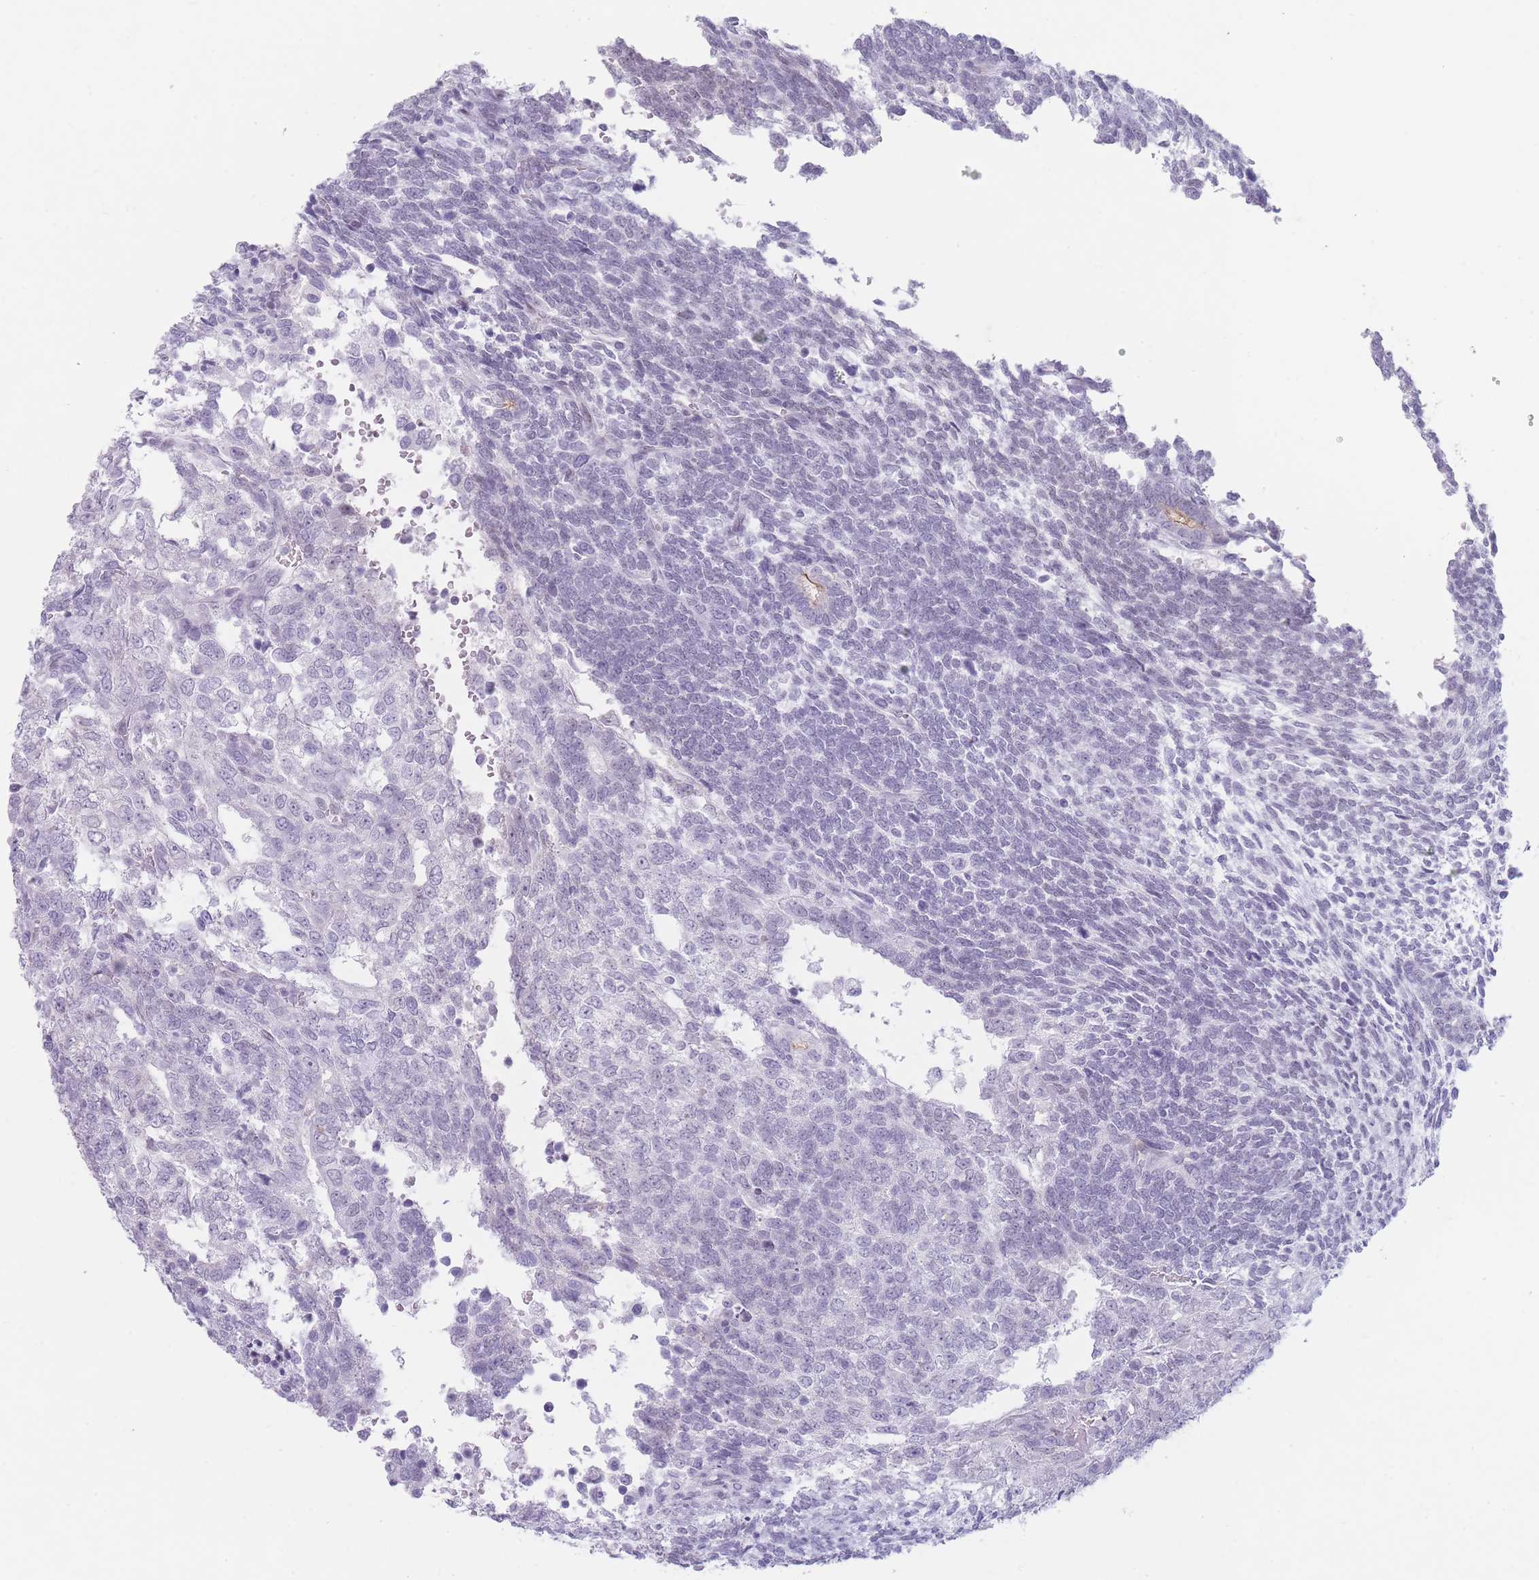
{"staining": {"intensity": "negative", "quantity": "none", "location": "none"}, "tissue": "testis cancer", "cell_type": "Tumor cells", "image_type": "cancer", "snomed": [{"axis": "morphology", "description": "Carcinoma, Embryonal, NOS"}, {"axis": "topography", "description": "Testis"}], "caption": "Immunohistochemistry image of human embryonal carcinoma (testis) stained for a protein (brown), which displays no expression in tumor cells.", "gene": "IFNA6", "patient": {"sex": "male", "age": 23}}